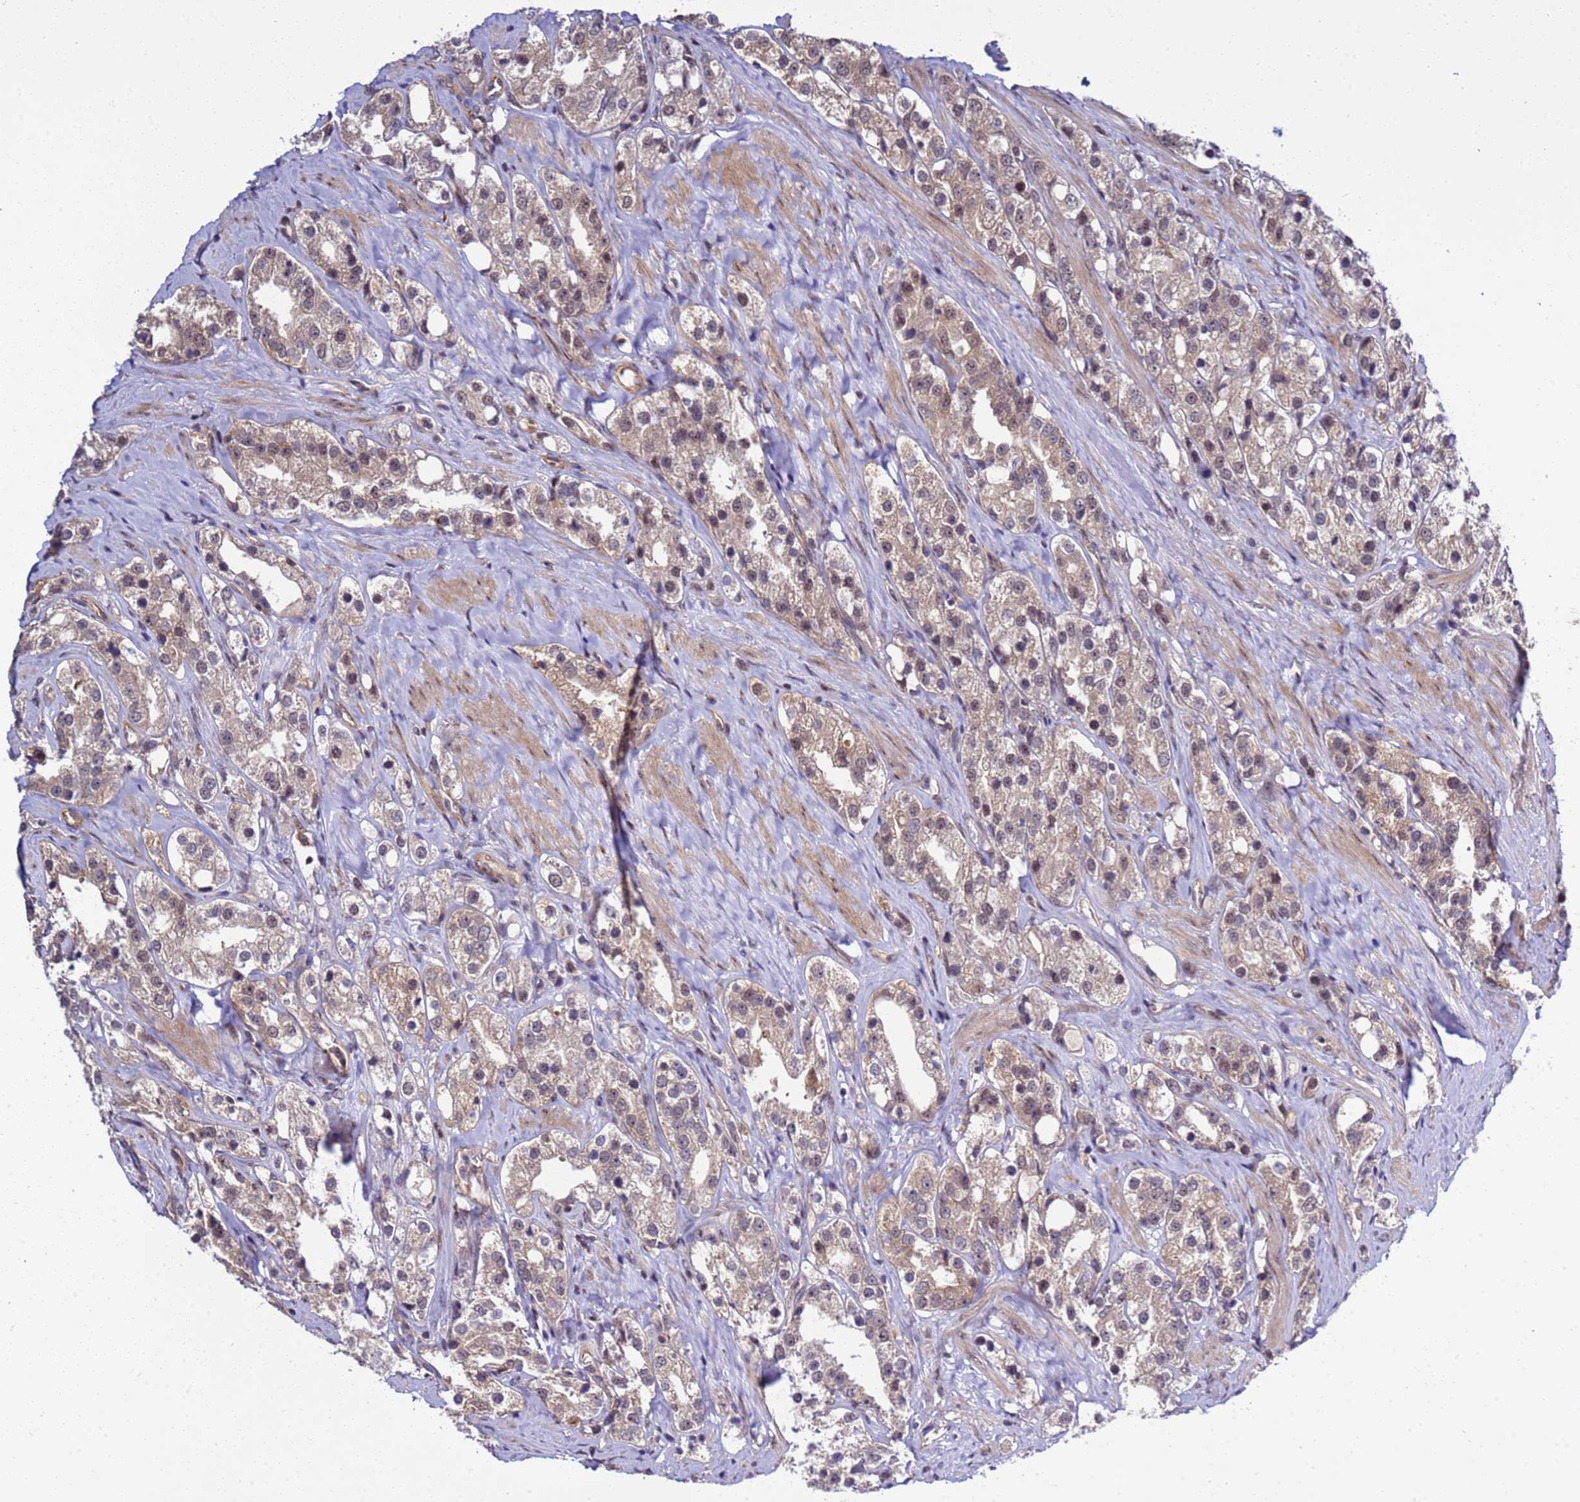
{"staining": {"intensity": "weak", "quantity": ">75%", "location": "cytoplasmic/membranous,nuclear"}, "tissue": "prostate cancer", "cell_type": "Tumor cells", "image_type": "cancer", "snomed": [{"axis": "morphology", "description": "Adenocarcinoma, NOS"}, {"axis": "topography", "description": "Prostate"}], "caption": "Prostate adenocarcinoma tissue reveals weak cytoplasmic/membranous and nuclear staining in approximately >75% of tumor cells (IHC, brightfield microscopy, high magnification).", "gene": "GEN1", "patient": {"sex": "male", "age": 79}}